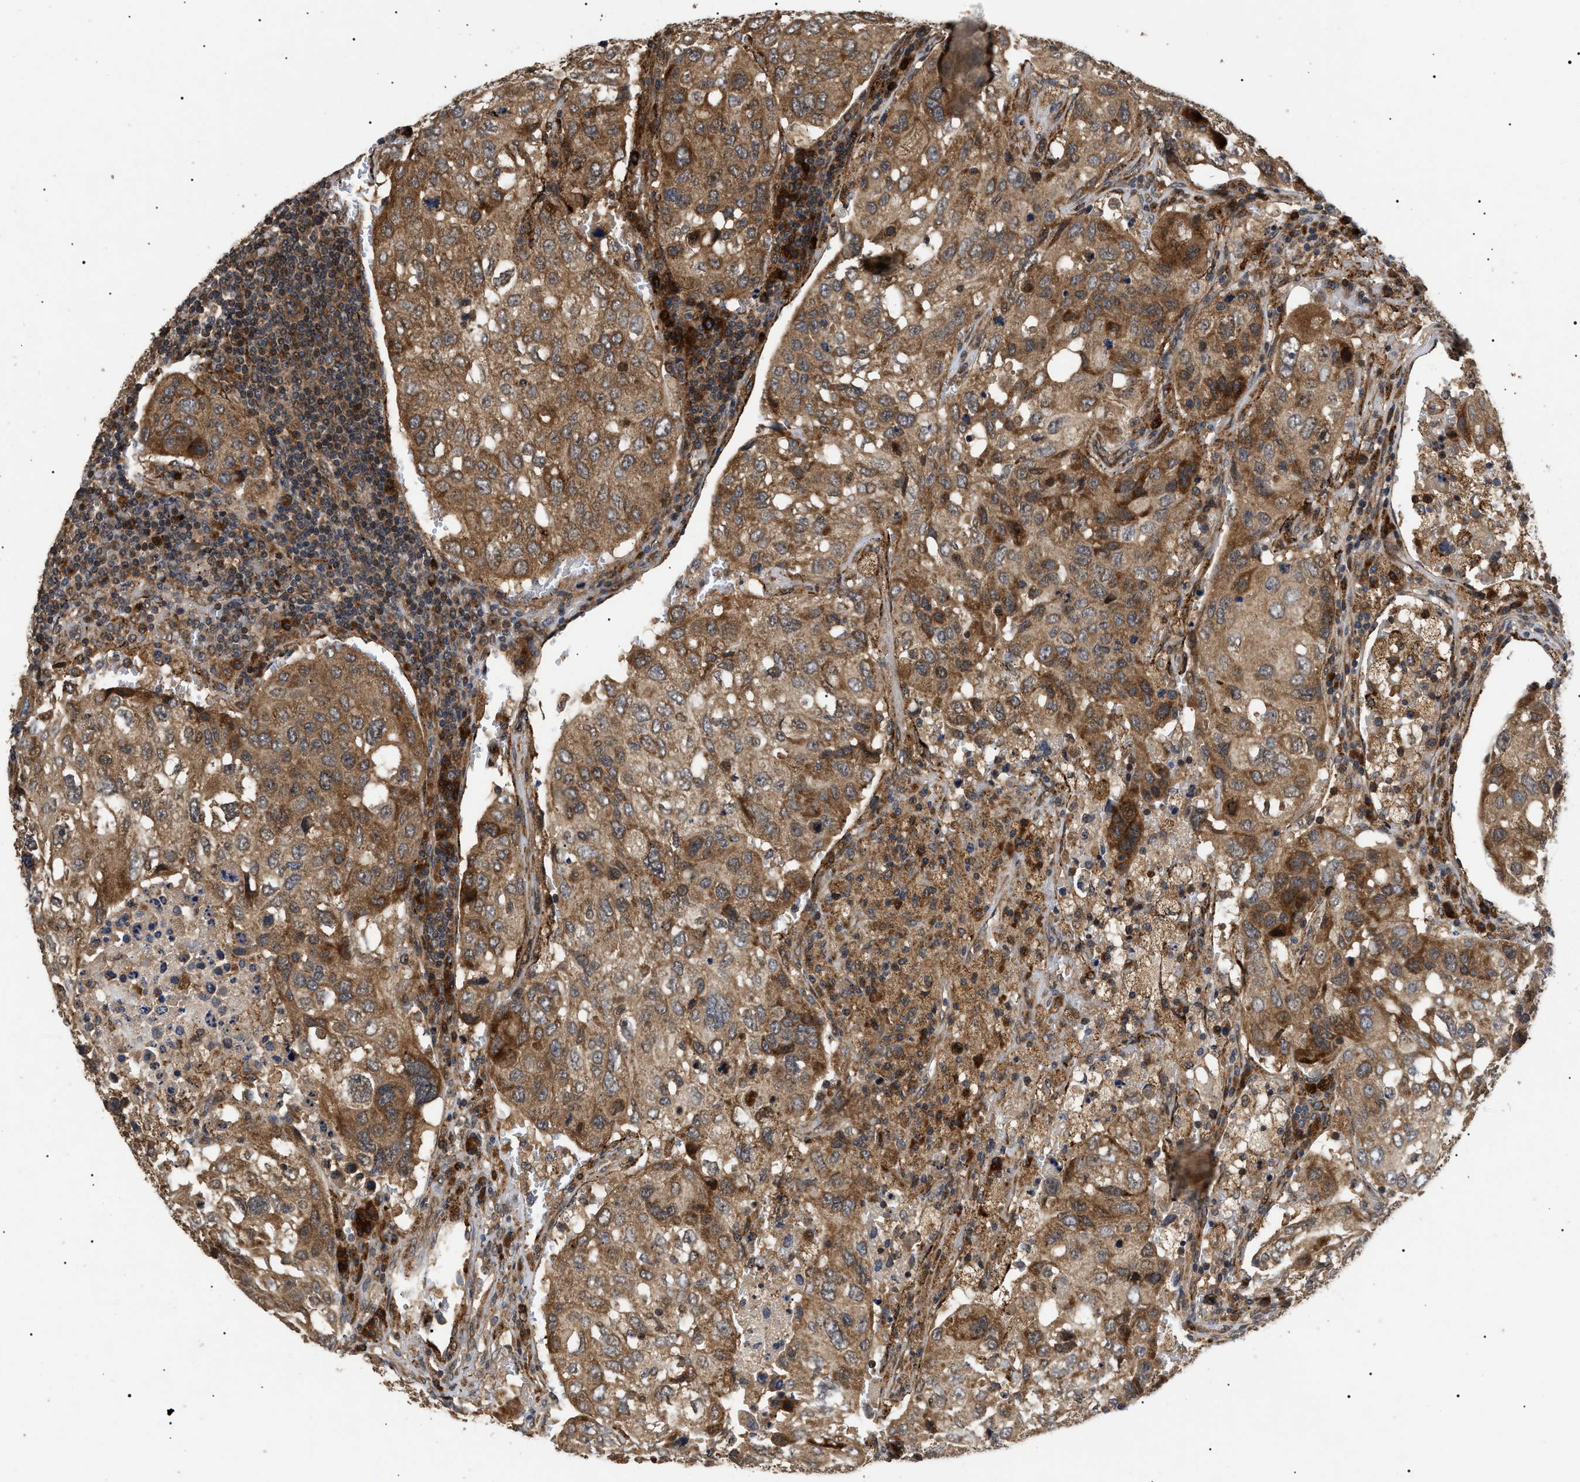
{"staining": {"intensity": "moderate", "quantity": ">75%", "location": "cytoplasmic/membranous,nuclear"}, "tissue": "urothelial cancer", "cell_type": "Tumor cells", "image_type": "cancer", "snomed": [{"axis": "morphology", "description": "Urothelial carcinoma, High grade"}, {"axis": "topography", "description": "Lymph node"}, {"axis": "topography", "description": "Urinary bladder"}], "caption": "Human high-grade urothelial carcinoma stained with a protein marker displays moderate staining in tumor cells.", "gene": "ASTL", "patient": {"sex": "male", "age": 51}}